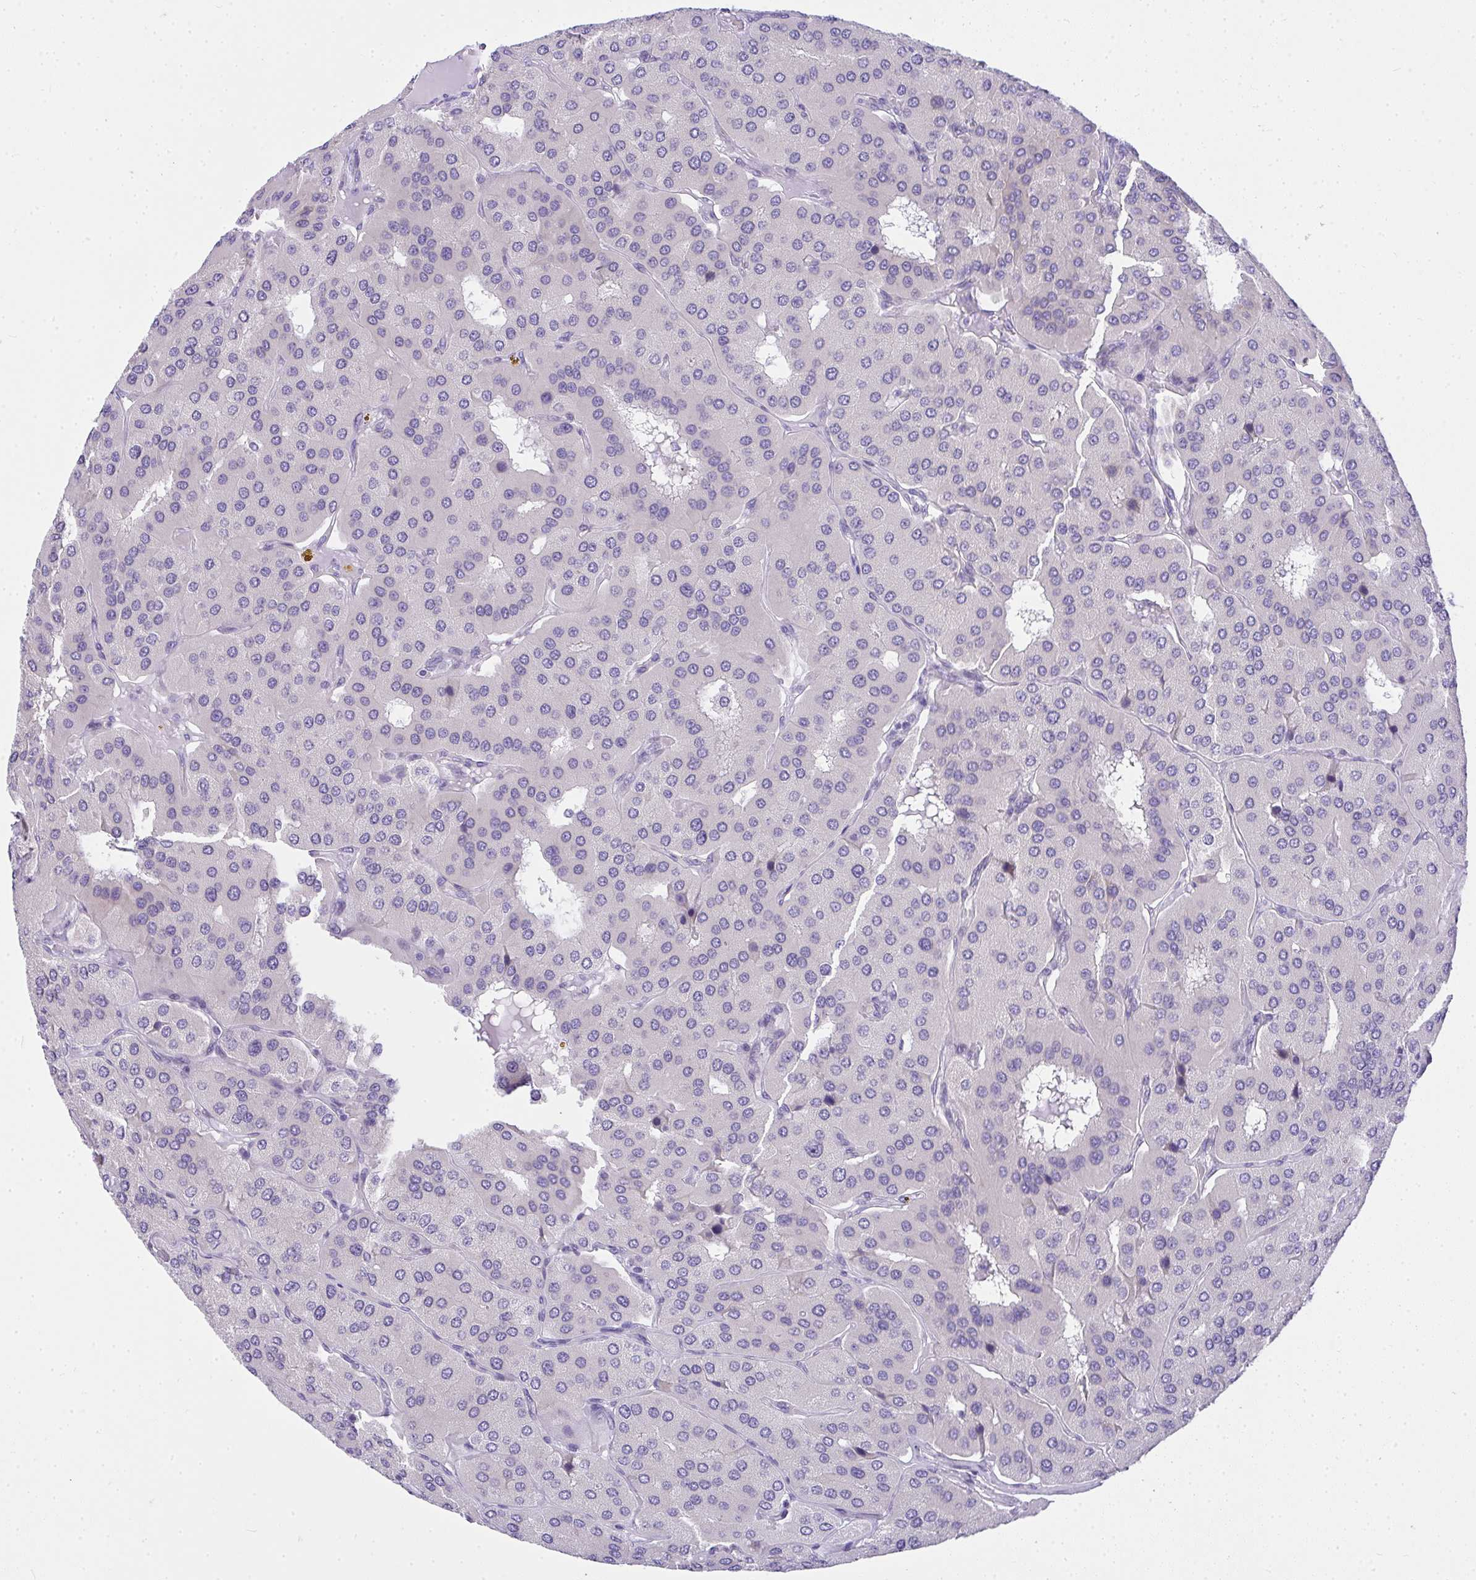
{"staining": {"intensity": "negative", "quantity": "none", "location": "none"}, "tissue": "parathyroid gland", "cell_type": "Glandular cells", "image_type": "normal", "snomed": [{"axis": "morphology", "description": "Normal tissue, NOS"}, {"axis": "morphology", "description": "Adenoma, NOS"}, {"axis": "topography", "description": "Parathyroid gland"}], "caption": "Protein analysis of normal parathyroid gland reveals no significant staining in glandular cells.", "gene": "ADRA2C", "patient": {"sex": "female", "age": 86}}